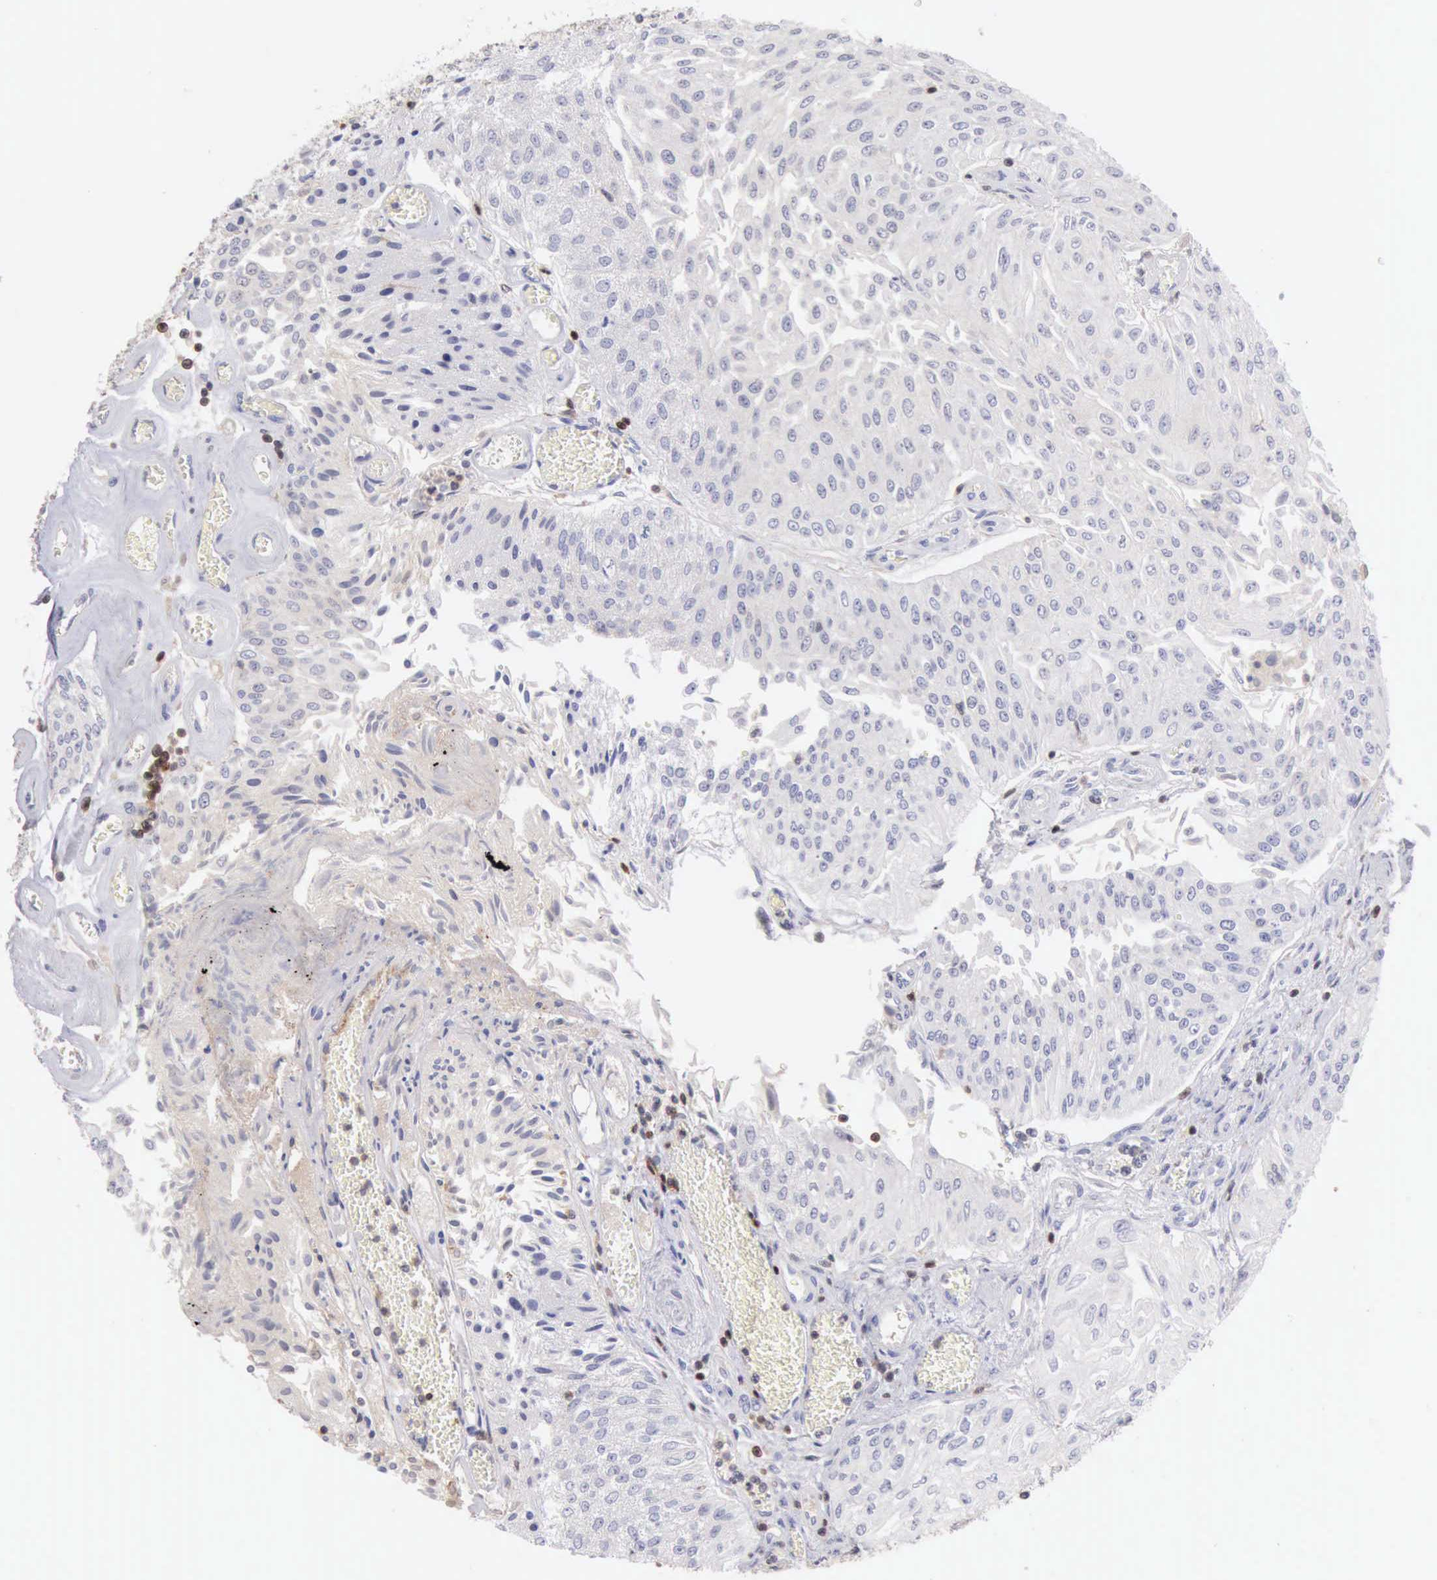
{"staining": {"intensity": "negative", "quantity": "none", "location": "none"}, "tissue": "urothelial cancer", "cell_type": "Tumor cells", "image_type": "cancer", "snomed": [{"axis": "morphology", "description": "Urothelial carcinoma, Low grade"}, {"axis": "topography", "description": "Urinary bladder"}], "caption": "Immunohistochemistry of low-grade urothelial carcinoma shows no staining in tumor cells.", "gene": "SASH3", "patient": {"sex": "male", "age": 86}}